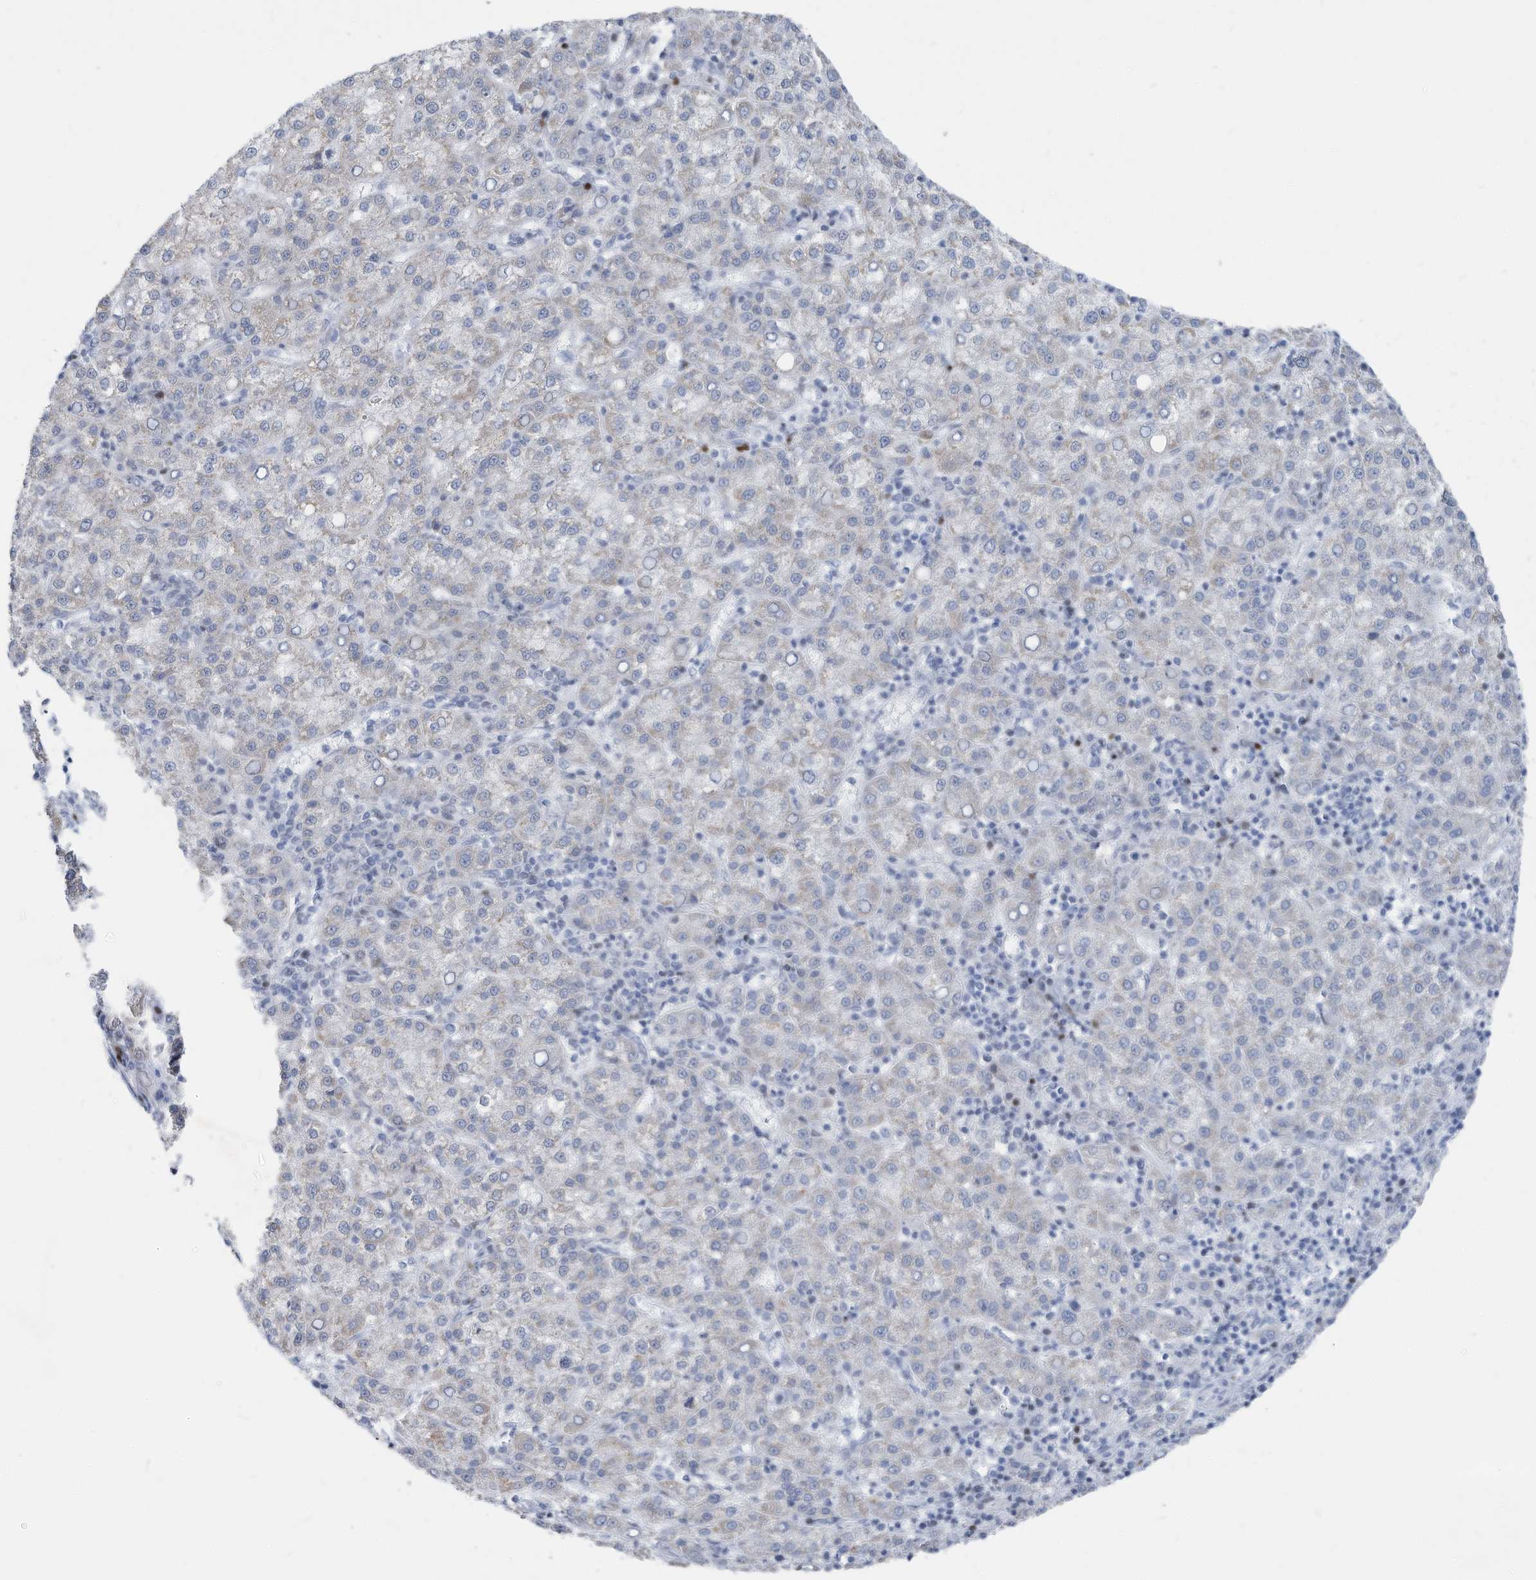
{"staining": {"intensity": "negative", "quantity": "none", "location": "none"}, "tissue": "liver cancer", "cell_type": "Tumor cells", "image_type": "cancer", "snomed": [{"axis": "morphology", "description": "Carcinoma, Hepatocellular, NOS"}, {"axis": "topography", "description": "Liver"}], "caption": "This is a micrograph of IHC staining of liver cancer (hepatocellular carcinoma), which shows no staining in tumor cells.", "gene": "FRS3", "patient": {"sex": "female", "age": 58}}